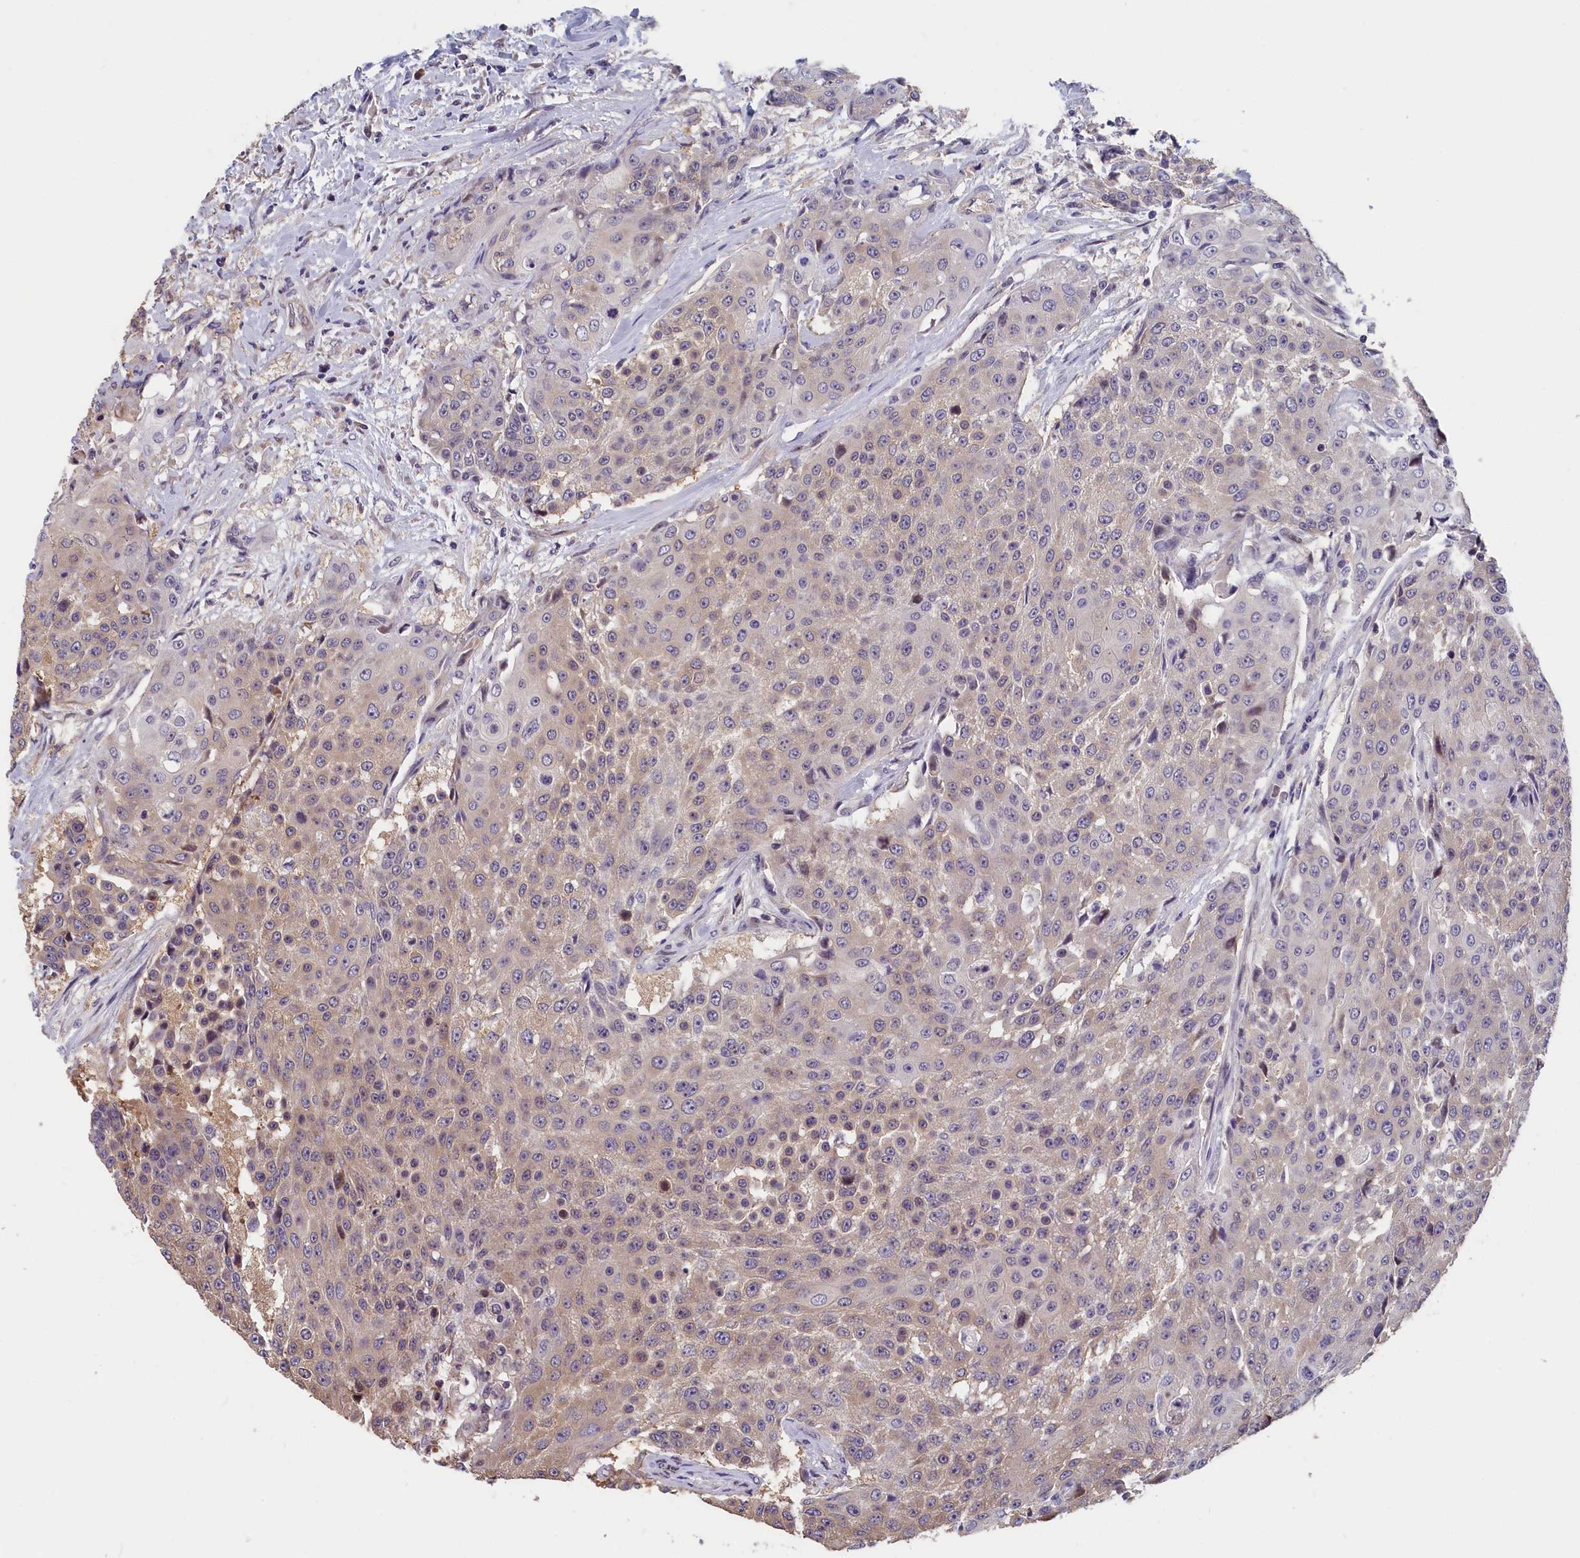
{"staining": {"intensity": "moderate", "quantity": "<25%", "location": "cytoplasmic/membranous"}, "tissue": "urothelial cancer", "cell_type": "Tumor cells", "image_type": "cancer", "snomed": [{"axis": "morphology", "description": "Urothelial carcinoma, High grade"}, {"axis": "topography", "description": "Urinary bladder"}], "caption": "Moderate cytoplasmic/membranous protein positivity is seen in approximately <25% of tumor cells in urothelial cancer.", "gene": "TMEM116", "patient": {"sex": "female", "age": 63}}